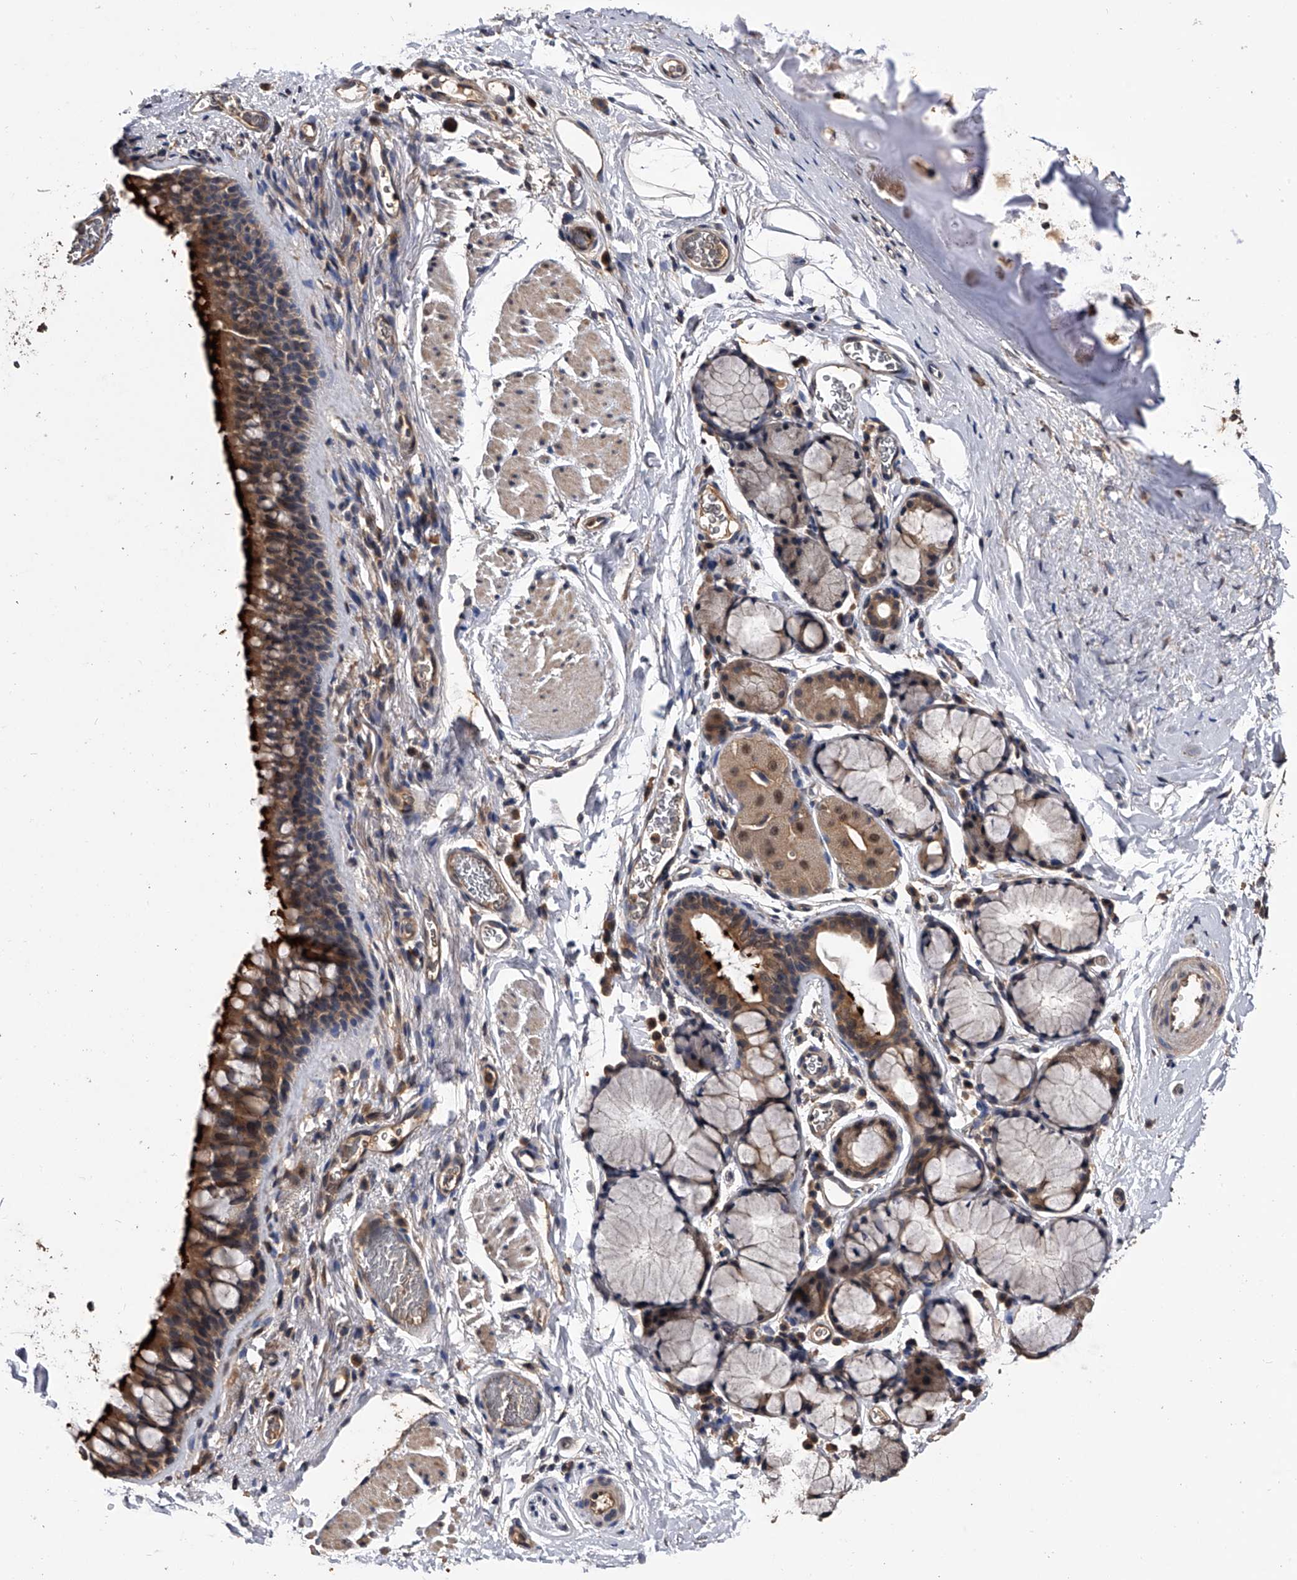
{"staining": {"intensity": "strong", "quantity": ">75%", "location": "cytoplasmic/membranous"}, "tissue": "bronchus", "cell_type": "Respiratory epithelial cells", "image_type": "normal", "snomed": [{"axis": "morphology", "description": "Normal tissue, NOS"}, {"axis": "topography", "description": "Cartilage tissue"}, {"axis": "topography", "description": "Bronchus"}], "caption": "Respiratory epithelial cells reveal high levels of strong cytoplasmic/membranous staining in approximately >75% of cells in benign human bronchus. (Brightfield microscopy of DAB IHC at high magnification).", "gene": "EFCAB7", "patient": {"sex": "female", "age": 53}}